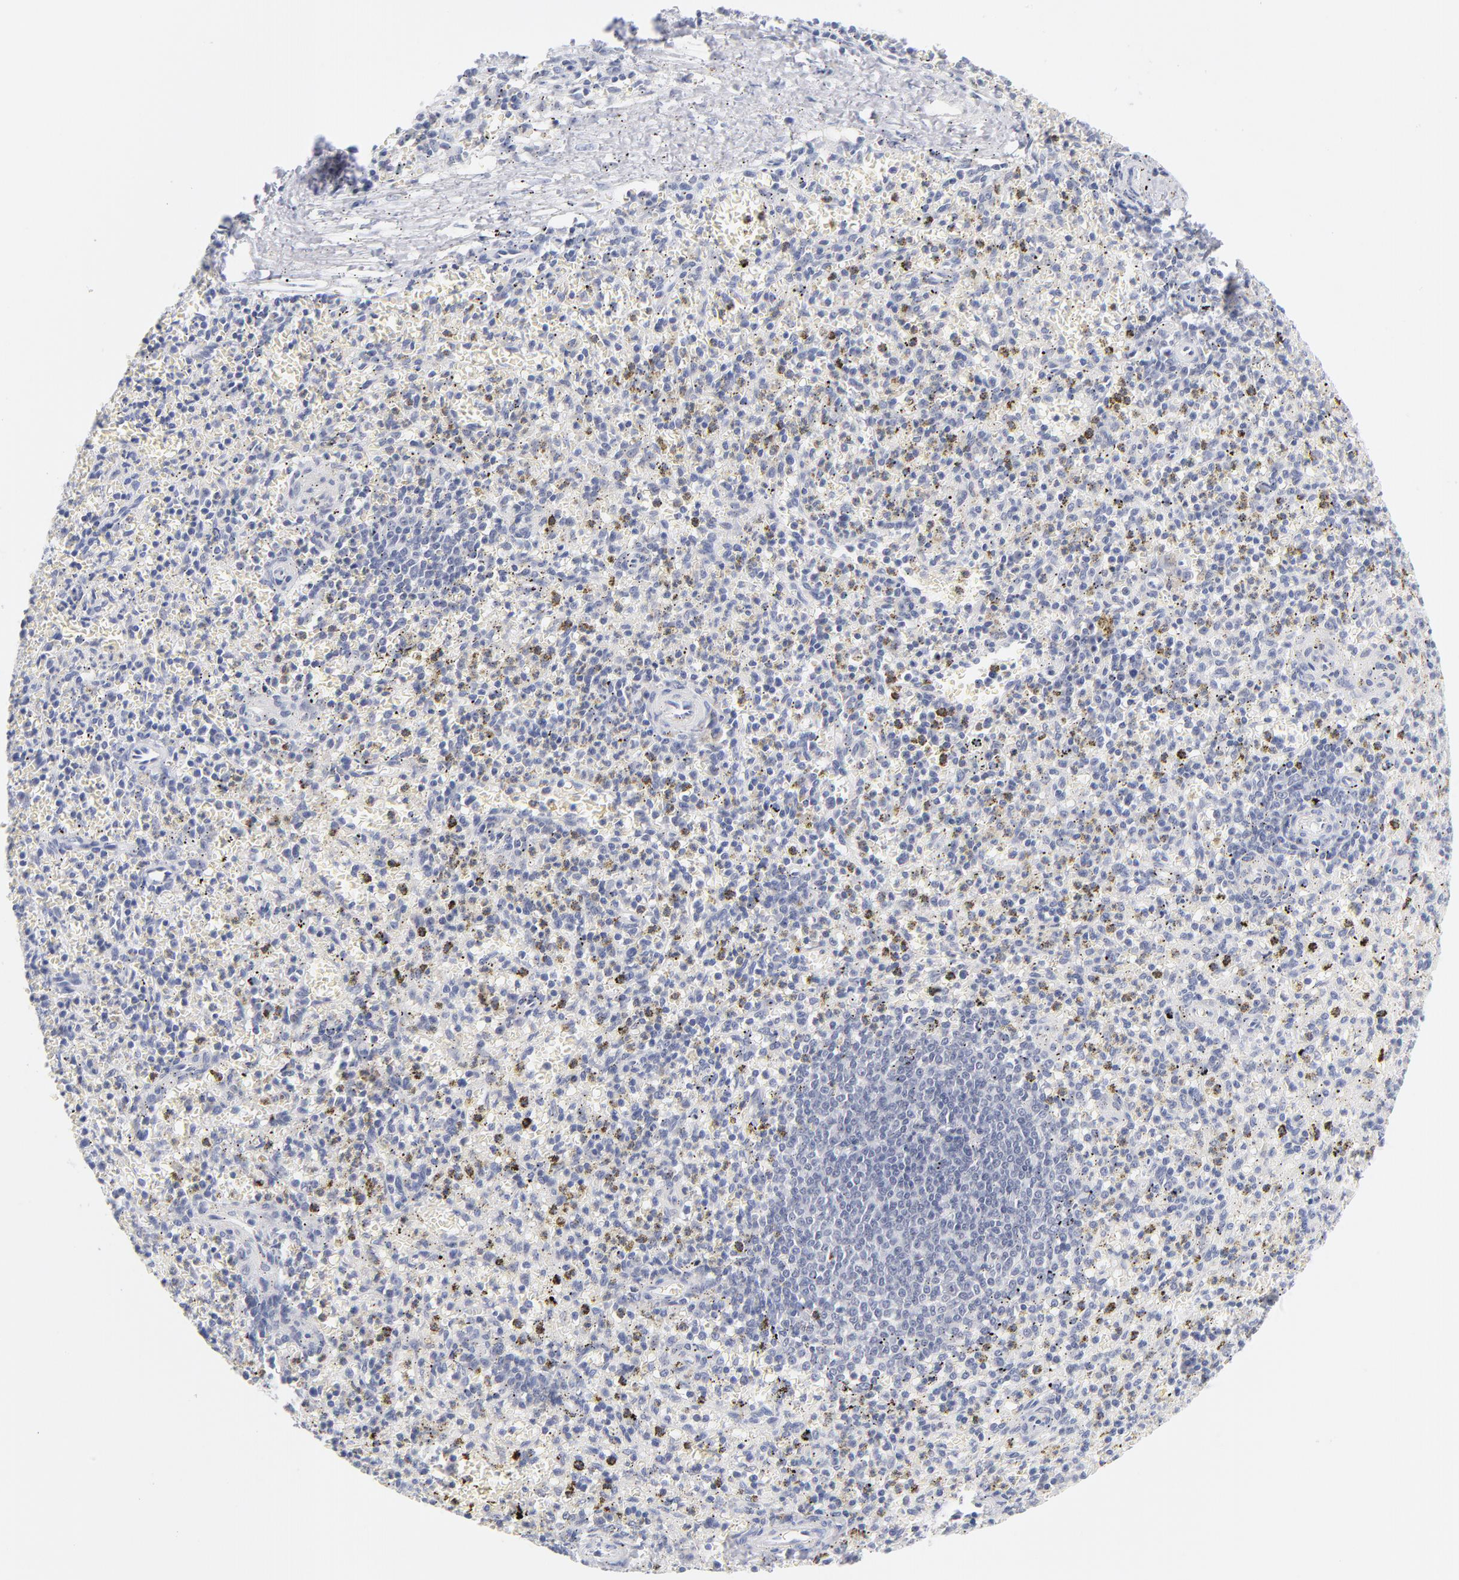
{"staining": {"intensity": "weak", "quantity": "<25%", "location": "cytoplasmic/membranous"}, "tissue": "spleen", "cell_type": "Cells in red pulp", "image_type": "normal", "snomed": [{"axis": "morphology", "description": "Normal tissue, NOS"}, {"axis": "topography", "description": "Spleen"}], "caption": "DAB immunohistochemical staining of benign spleen shows no significant expression in cells in red pulp.", "gene": "KHNYN", "patient": {"sex": "male", "age": 72}}